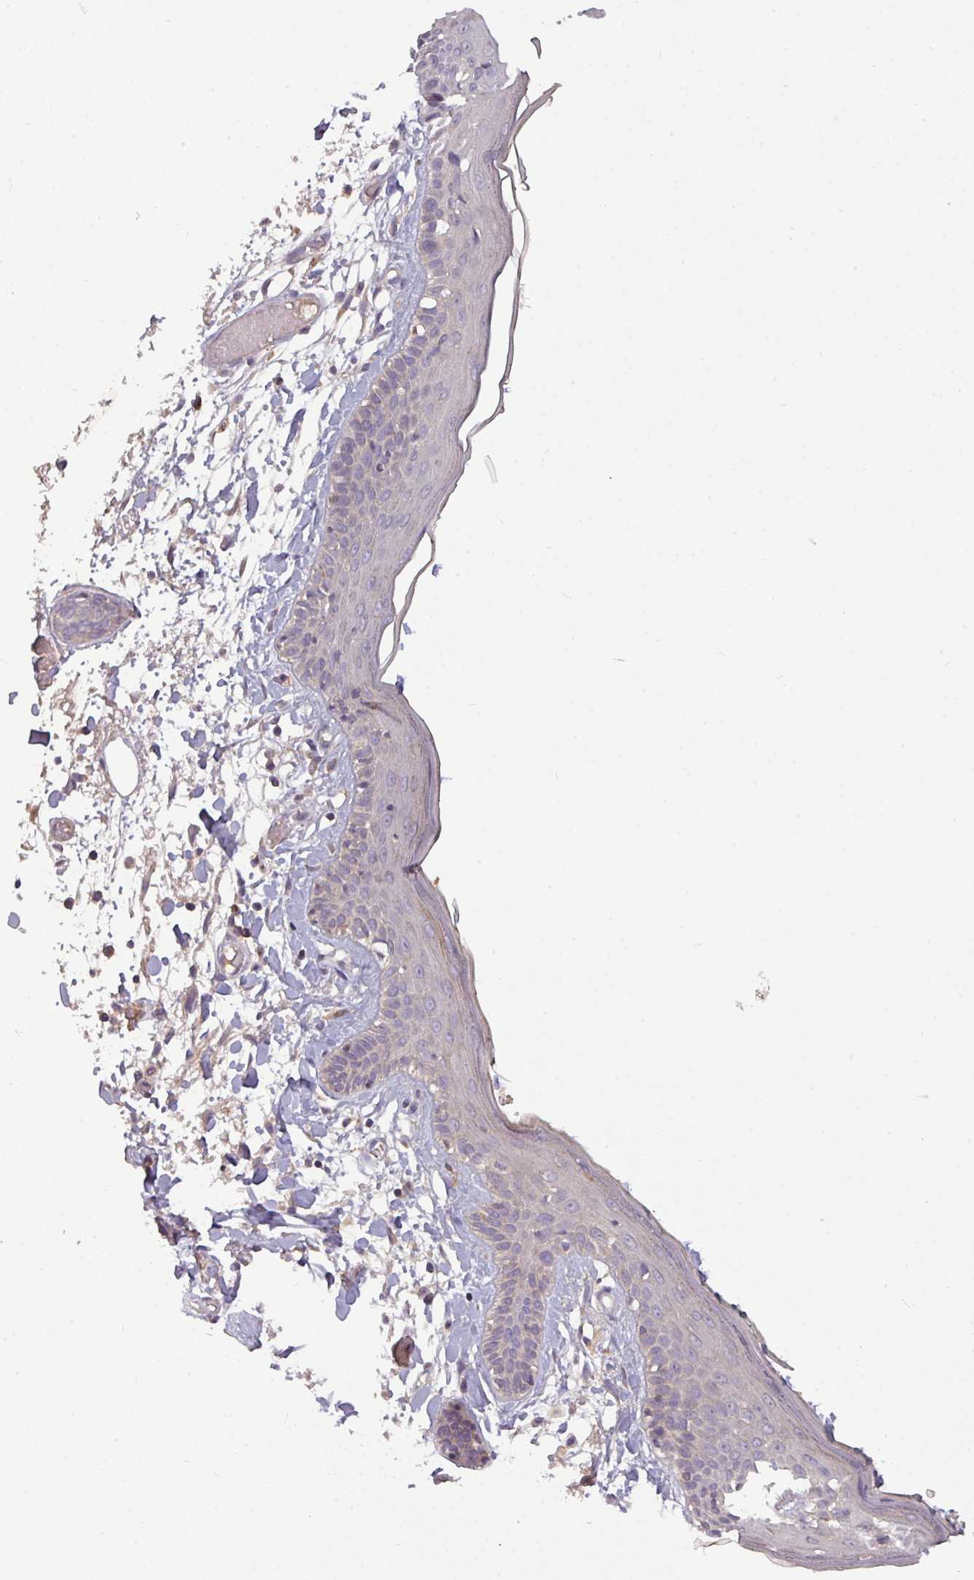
{"staining": {"intensity": "negative", "quantity": "none", "location": "none"}, "tissue": "skin", "cell_type": "Fibroblasts", "image_type": "normal", "snomed": [{"axis": "morphology", "description": "Normal tissue, NOS"}, {"axis": "topography", "description": "Skin"}], "caption": "Immunohistochemistry (IHC) micrograph of unremarkable skin: human skin stained with DAB demonstrates no significant protein expression in fibroblasts.", "gene": "PAPLN", "patient": {"sex": "male", "age": 79}}